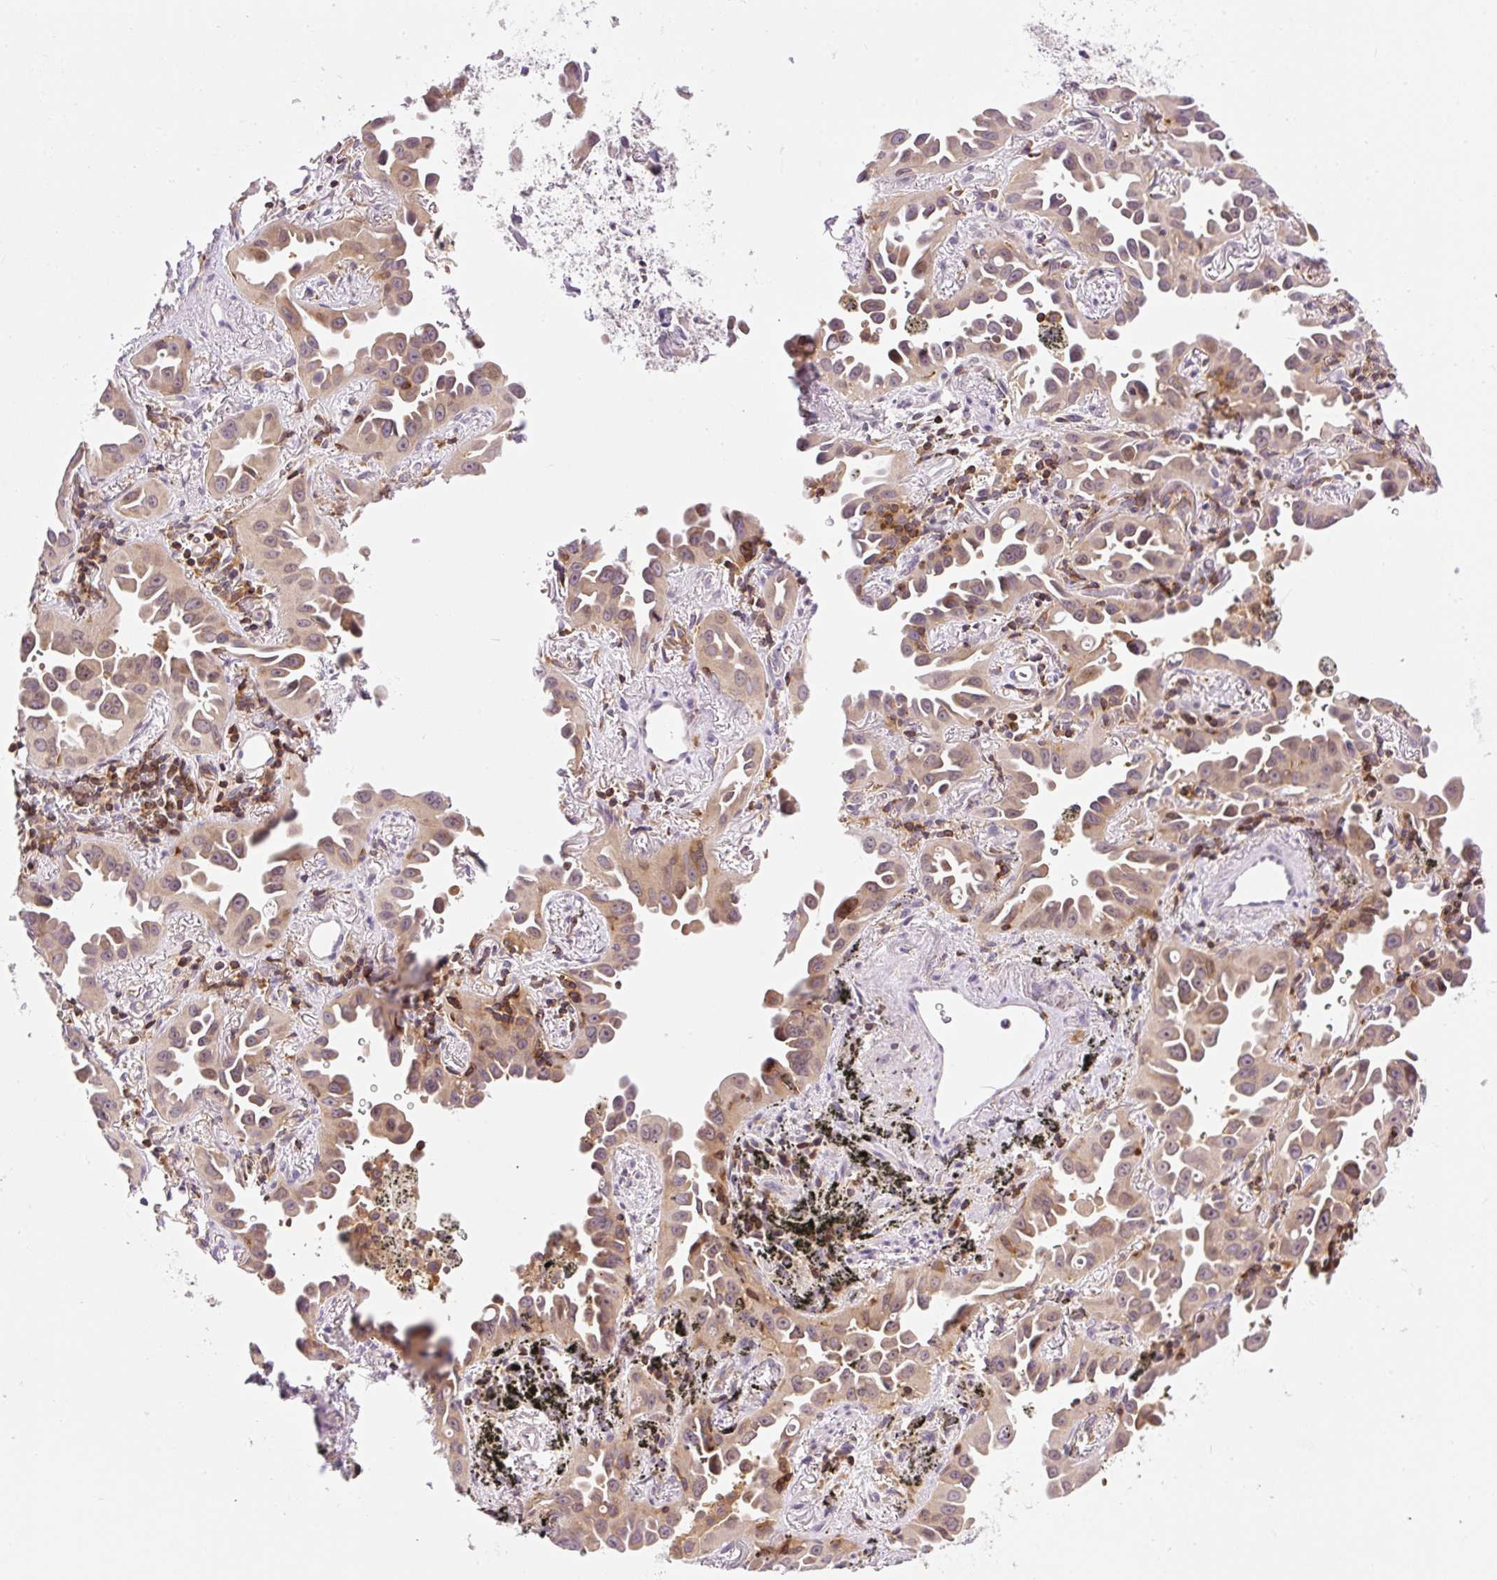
{"staining": {"intensity": "moderate", "quantity": ">75%", "location": "cytoplasmic/membranous,nuclear"}, "tissue": "lung cancer", "cell_type": "Tumor cells", "image_type": "cancer", "snomed": [{"axis": "morphology", "description": "Adenocarcinoma, NOS"}, {"axis": "topography", "description": "Lung"}], "caption": "High-power microscopy captured an immunohistochemistry (IHC) image of lung cancer (adenocarcinoma), revealing moderate cytoplasmic/membranous and nuclear positivity in approximately >75% of tumor cells.", "gene": "CARD11", "patient": {"sex": "male", "age": 68}}